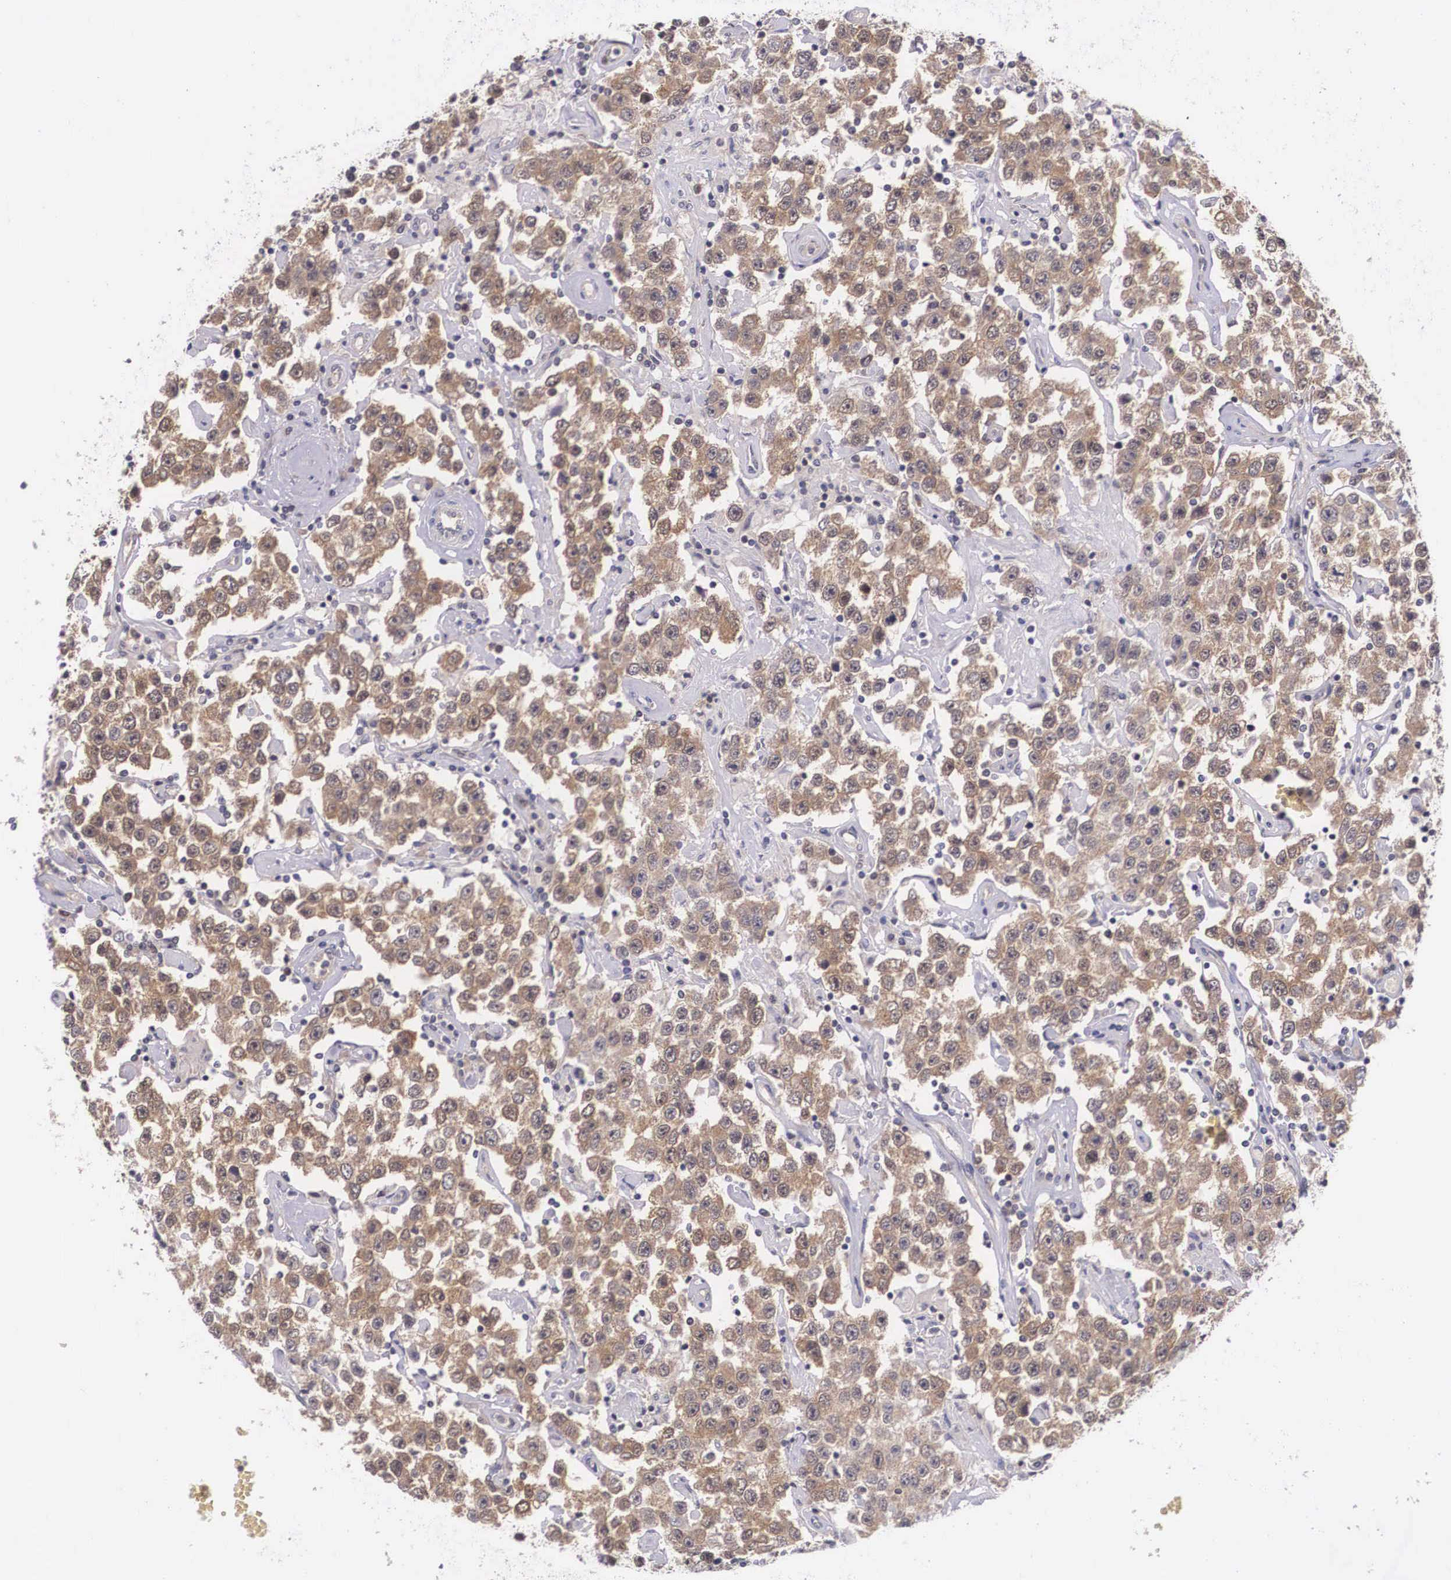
{"staining": {"intensity": "moderate", "quantity": ">75%", "location": "cytoplasmic/membranous"}, "tissue": "testis cancer", "cell_type": "Tumor cells", "image_type": "cancer", "snomed": [{"axis": "morphology", "description": "Seminoma, NOS"}, {"axis": "topography", "description": "Testis"}], "caption": "There is medium levels of moderate cytoplasmic/membranous expression in tumor cells of testis cancer, as demonstrated by immunohistochemical staining (brown color).", "gene": "IGBP1", "patient": {"sex": "male", "age": 52}}